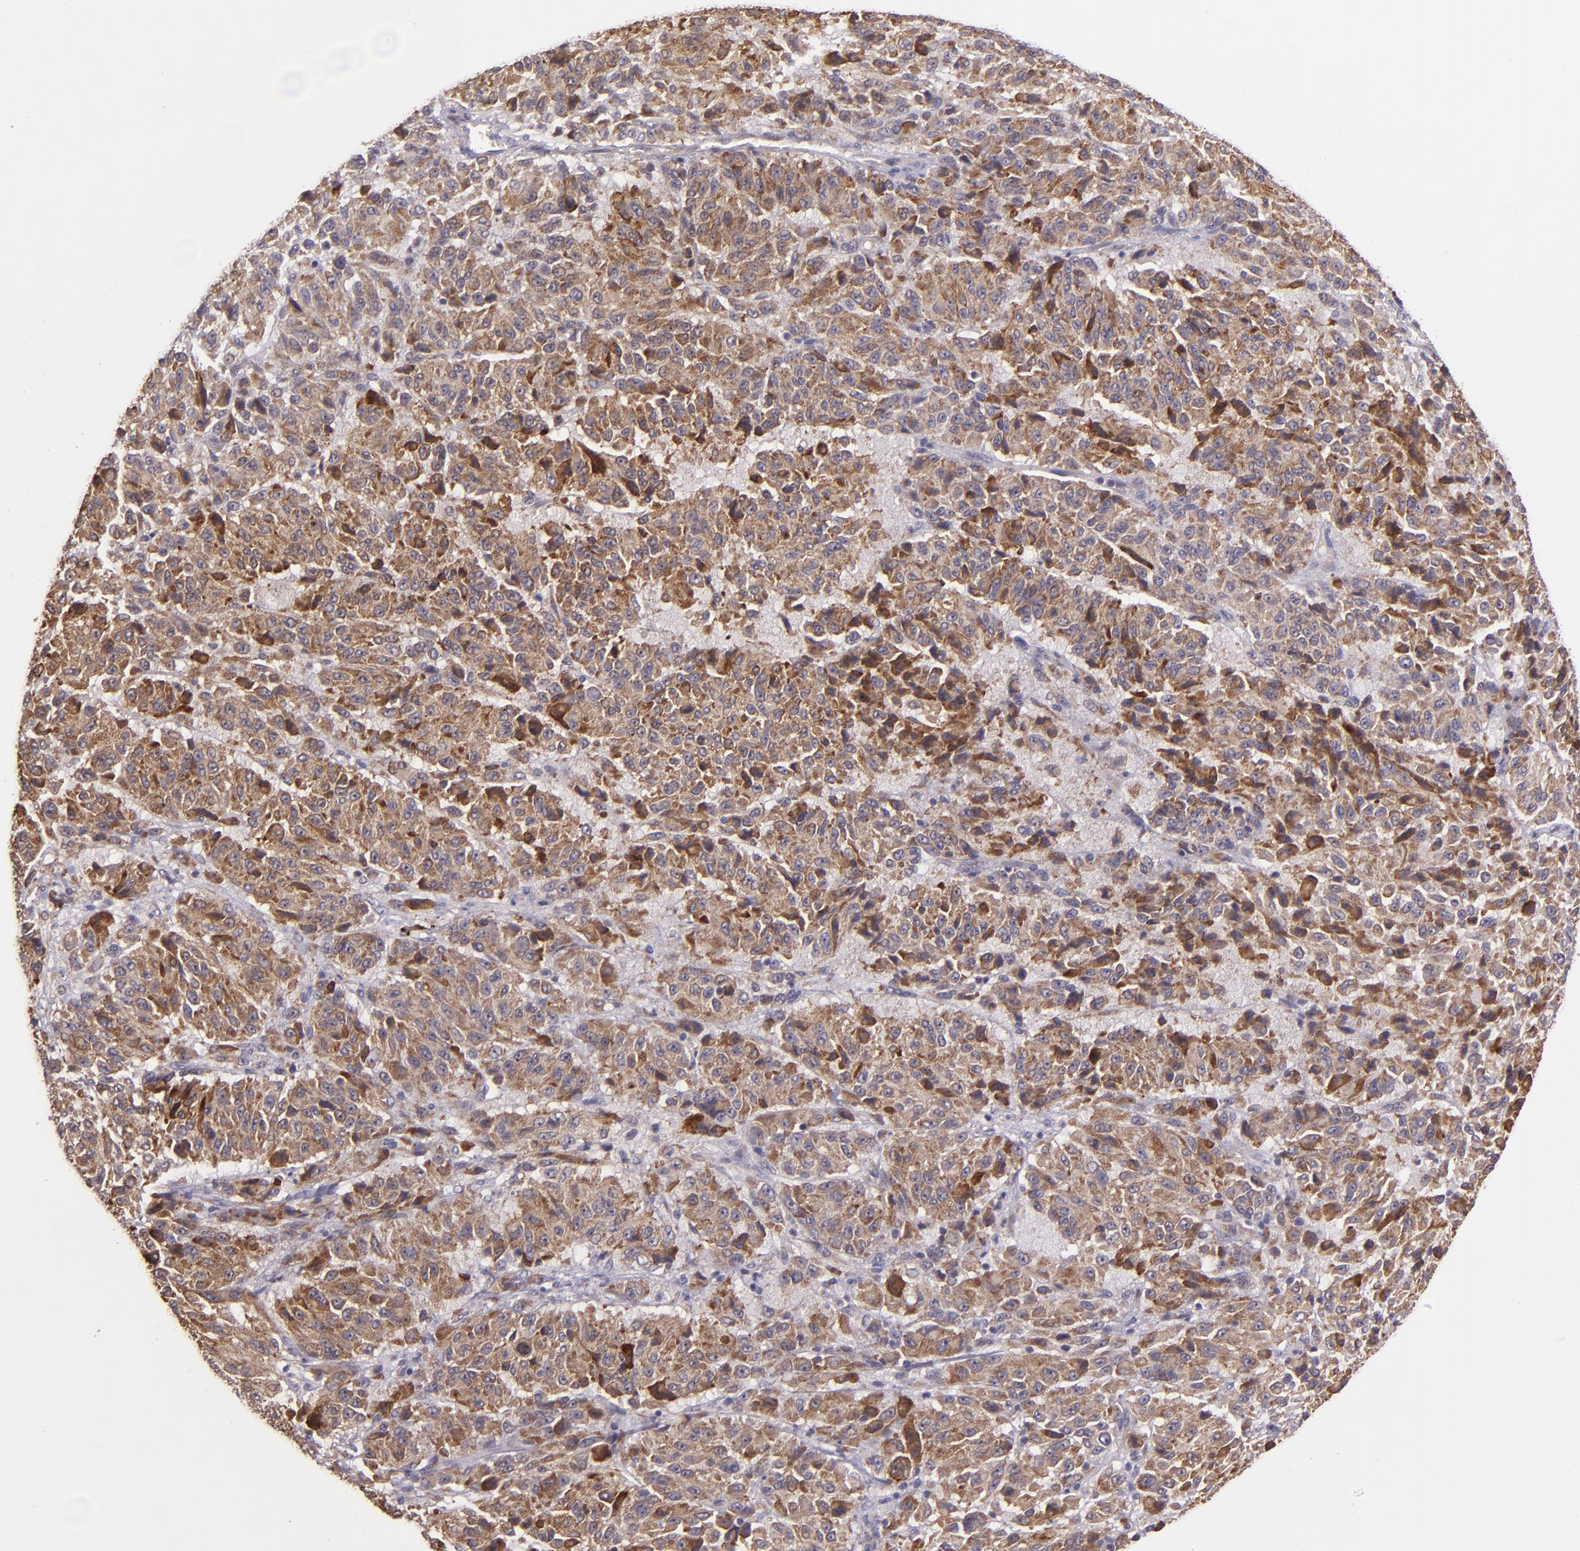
{"staining": {"intensity": "strong", "quantity": ">75%", "location": "cytoplasmic/membranous"}, "tissue": "melanoma", "cell_type": "Tumor cells", "image_type": "cancer", "snomed": [{"axis": "morphology", "description": "Malignant melanoma, Metastatic site"}, {"axis": "topography", "description": "Lung"}], "caption": "A micrograph of malignant melanoma (metastatic site) stained for a protein shows strong cytoplasmic/membranous brown staining in tumor cells.", "gene": "TAF7L", "patient": {"sex": "male", "age": 64}}